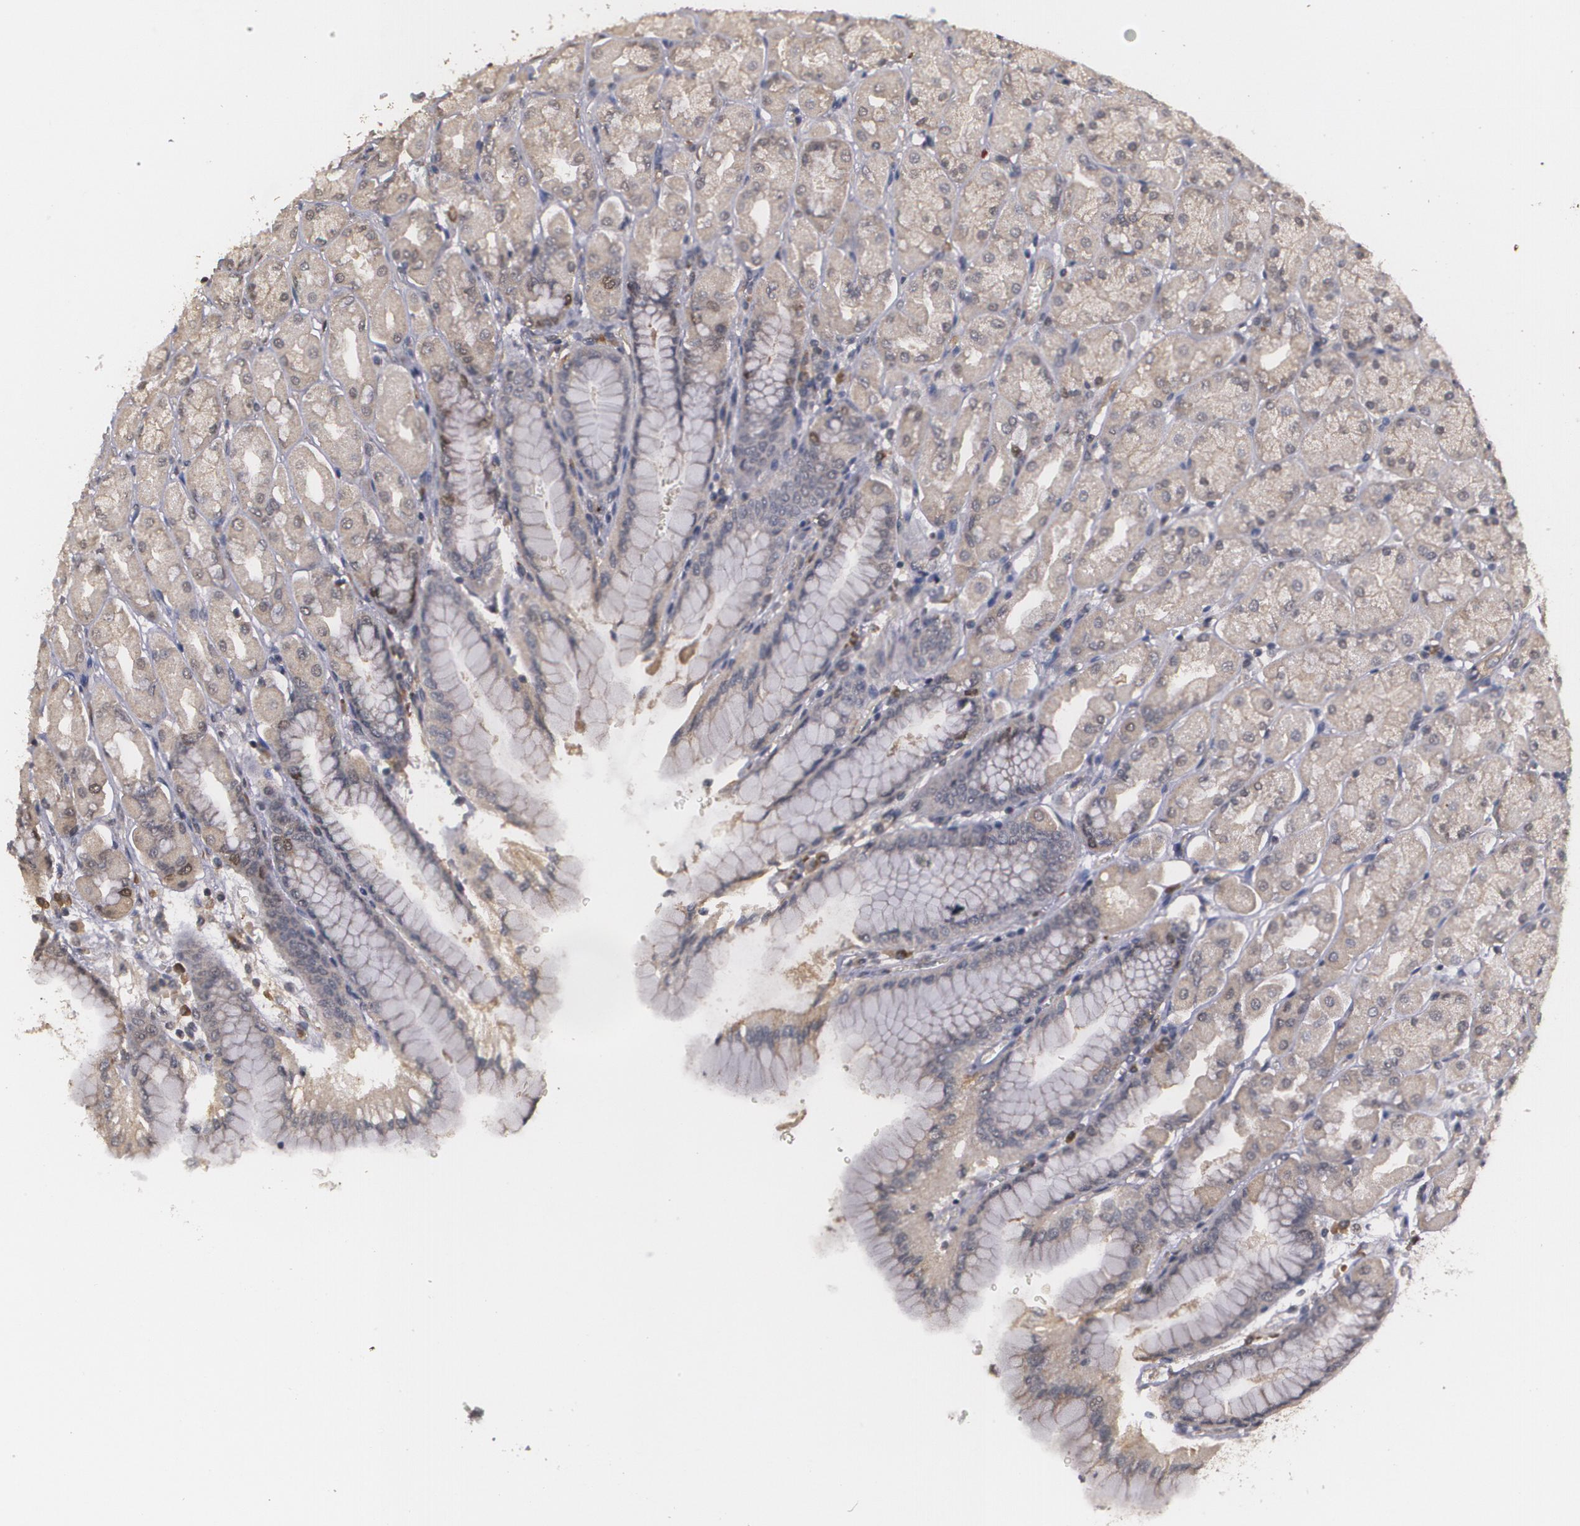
{"staining": {"intensity": "moderate", "quantity": "<25%", "location": "nuclear"}, "tissue": "stomach", "cell_type": "Glandular cells", "image_type": "normal", "snomed": [{"axis": "morphology", "description": "Normal tissue, NOS"}, {"axis": "topography", "description": "Stomach, upper"}], "caption": "Glandular cells reveal moderate nuclear staining in approximately <25% of cells in normal stomach.", "gene": "BRCA1", "patient": {"sex": "female", "age": 56}}